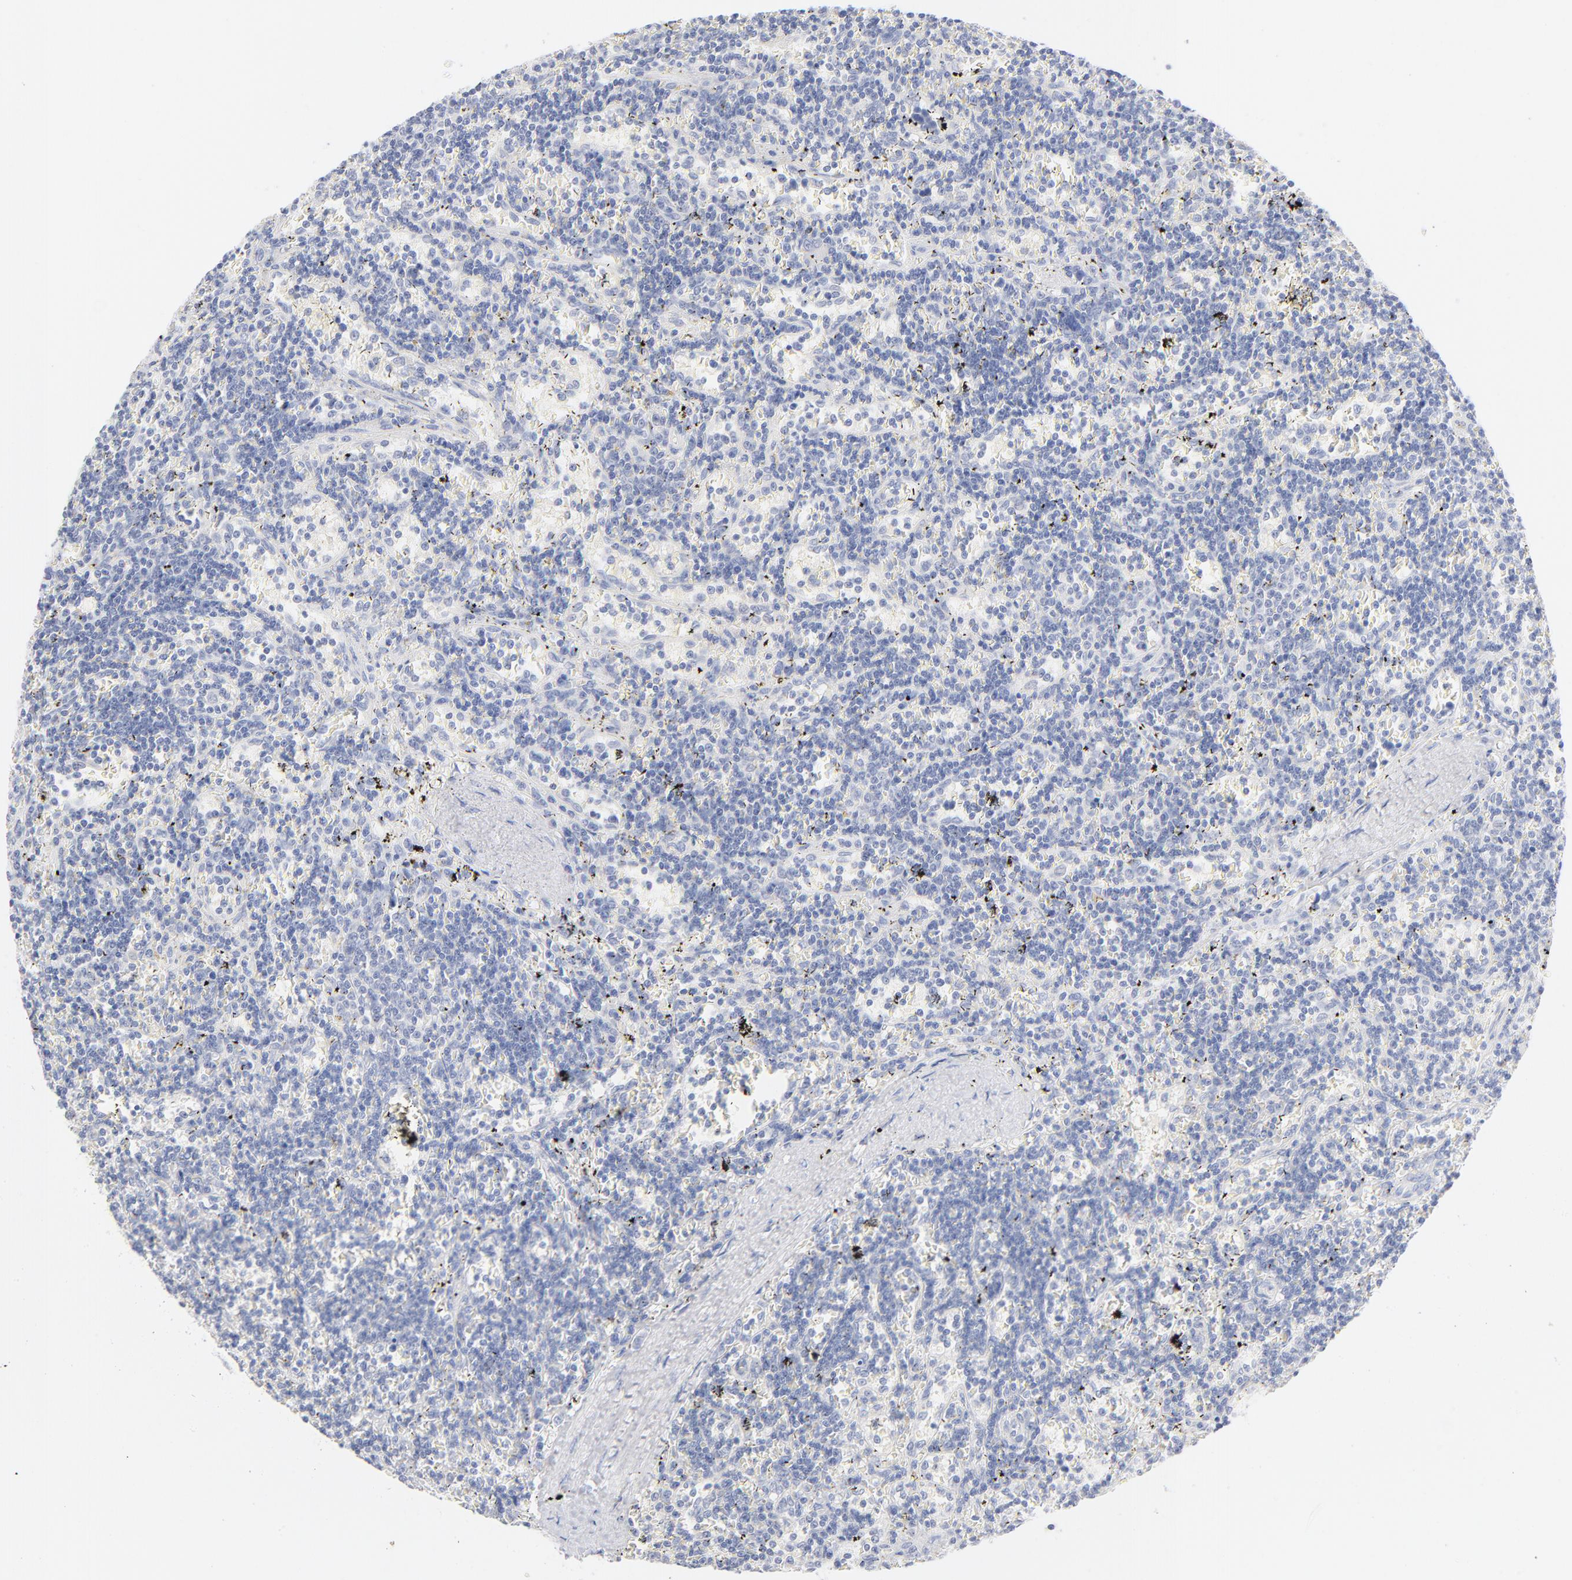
{"staining": {"intensity": "negative", "quantity": "none", "location": "none"}, "tissue": "lymphoma", "cell_type": "Tumor cells", "image_type": "cancer", "snomed": [{"axis": "morphology", "description": "Malignant lymphoma, non-Hodgkin's type, Low grade"}, {"axis": "topography", "description": "Spleen"}], "caption": "Tumor cells show no significant protein expression in low-grade malignant lymphoma, non-Hodgkin's type.", "gene": "ONECUT1", "patient": {"sex": "male", "age": 60}}